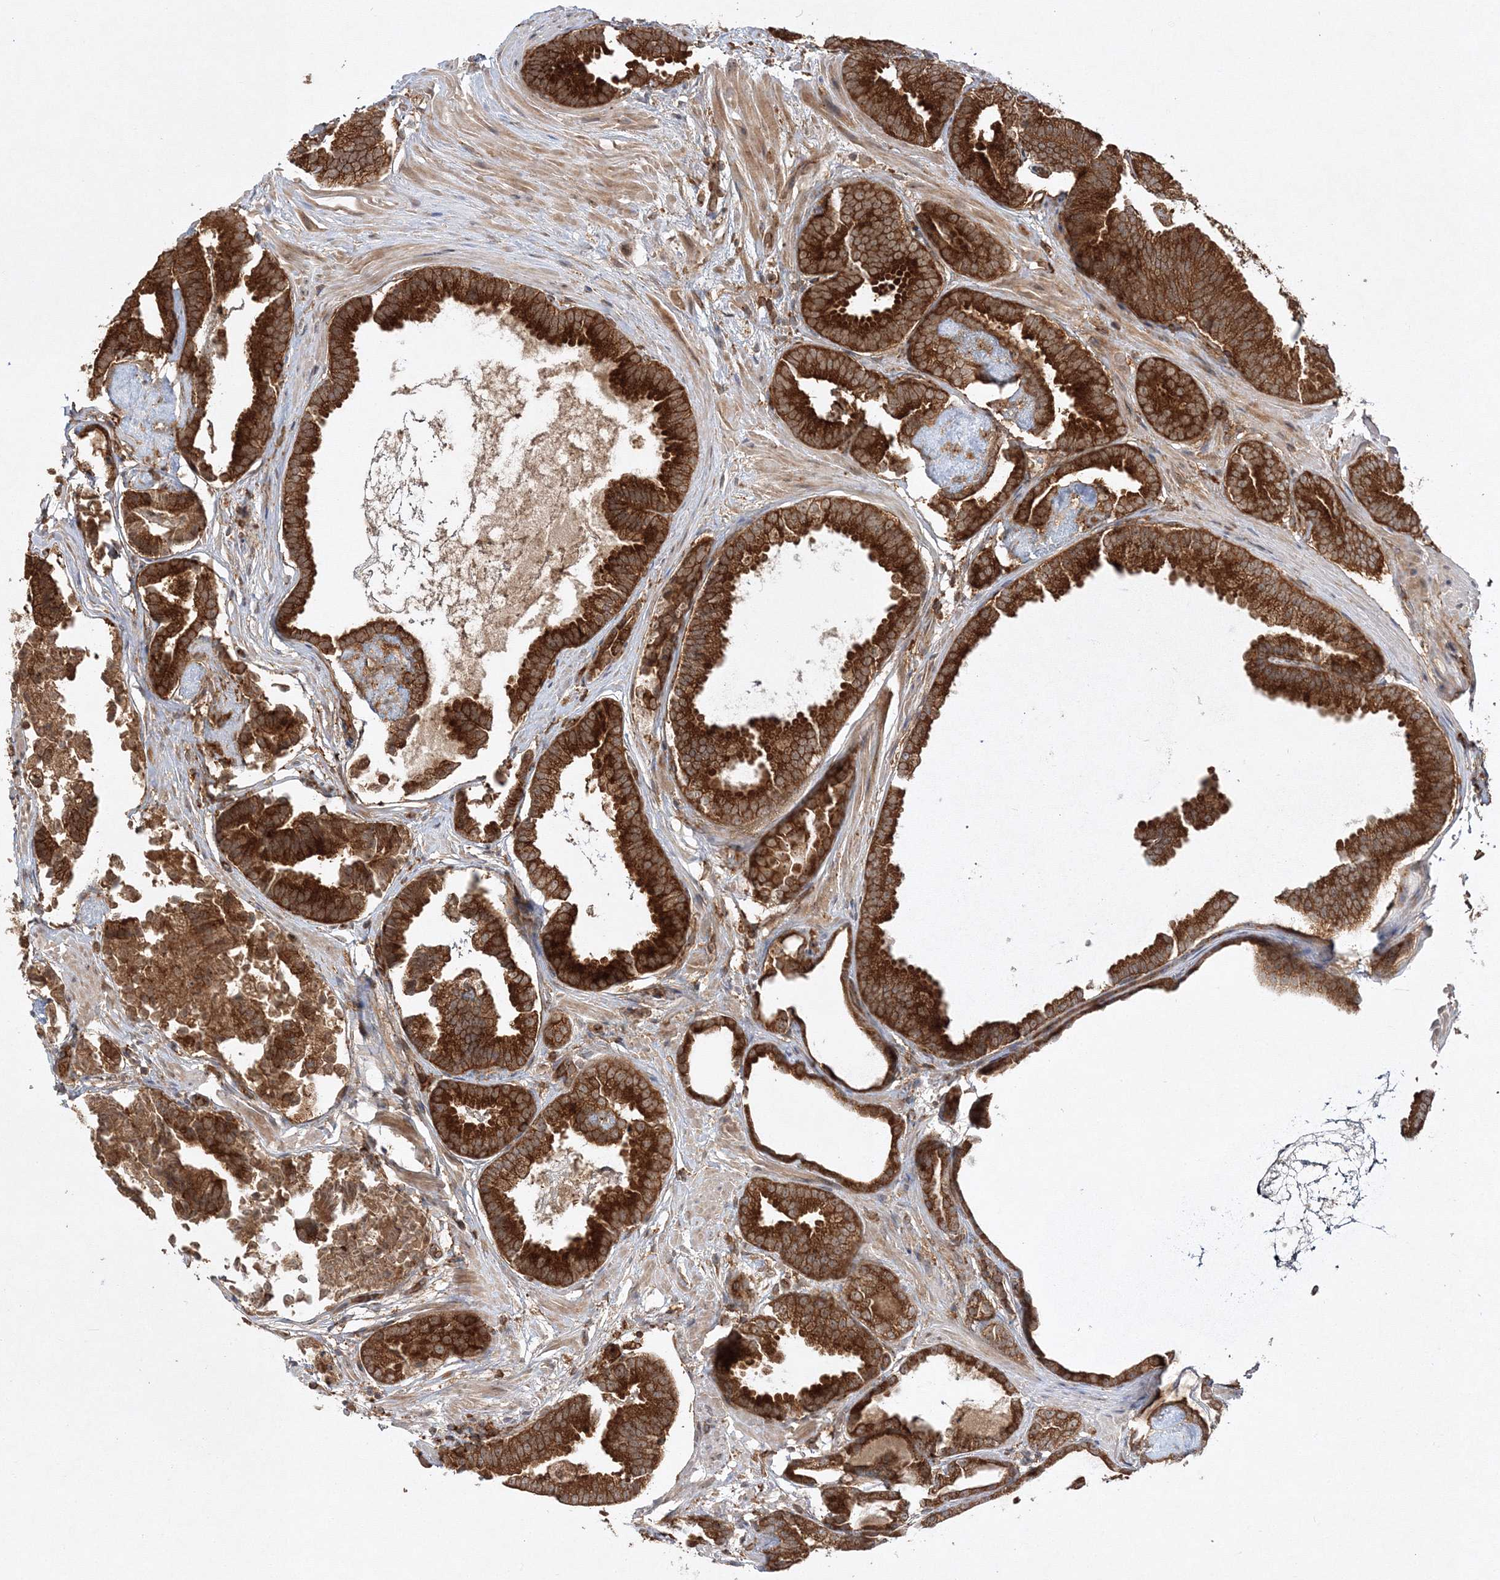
{"staining": {"intensity": "strong", "quantity": ">75%", "location": "cytoplasmic/membranous"}, "tissue": "prostate cancer", "cell_type": "Tumor cells", "image_type": "cancer", "snomed": [{"axis": "morphology", "description": "Adenocarcinoma, Low grade"}, {"axis": "topography", "description": "Prostate"}], "caption": "About >75% of tumor cells in adenocarcinoma (low-grade) (prostate) exhibit strong cytoplasmic/membranous protein positivity as visualized by brown immunohistochemical staining.", "gene": "WDR37", "patient": {"sex": "male", "age": 71}}